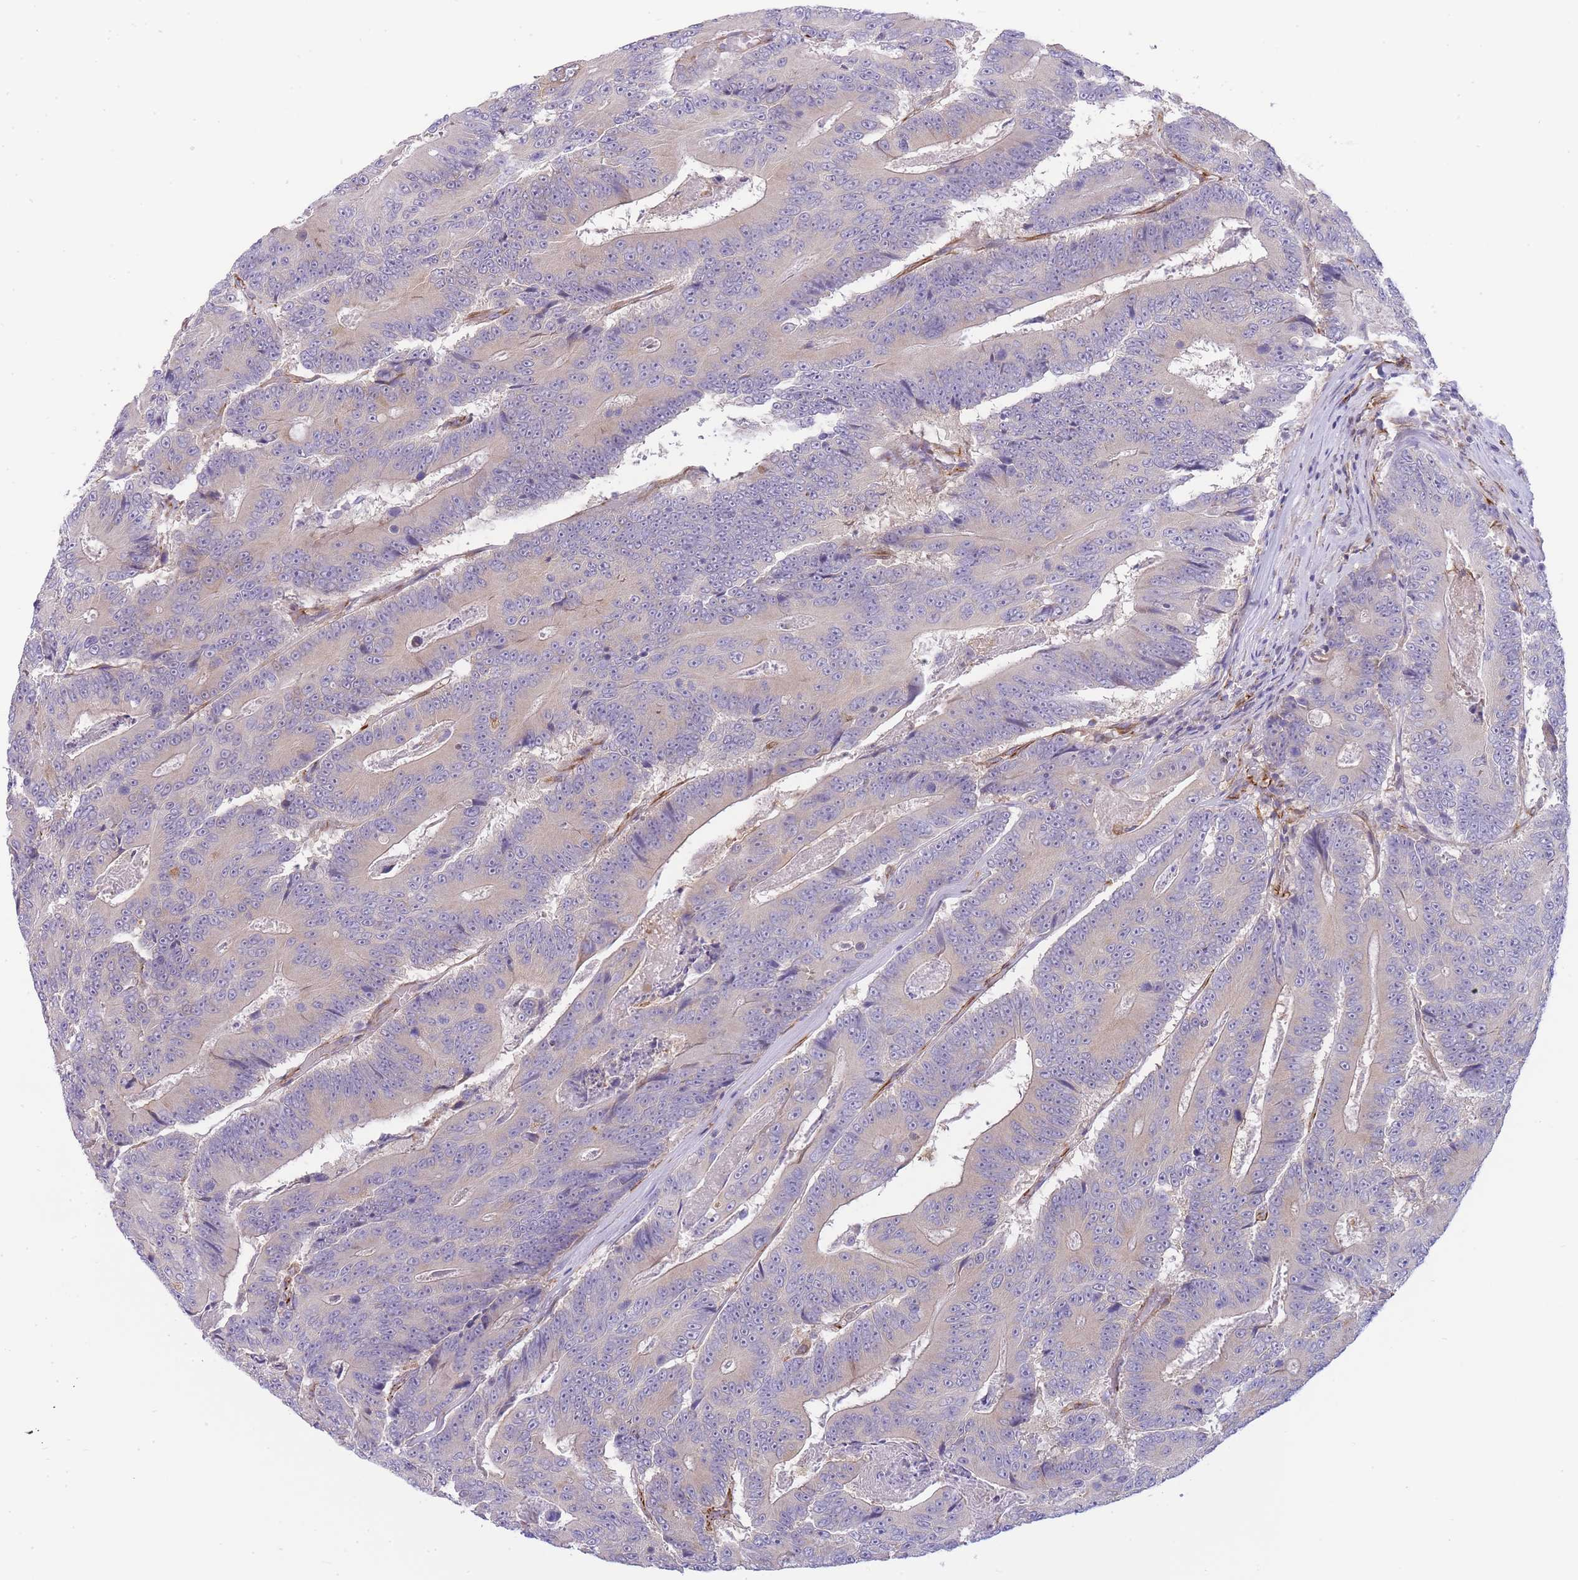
{"staining": {"intensity": "negative", "quantity": "none", "location": "none"}, "tissue": "colorectal cancer", "cell_type": "Tumor cells", "image_type": "cancer", "snomed": [{"axis": "morphology", "description": "Adenocarcinoma, NOS"}, {"axis": "topography", "description": "Colon"}], "caption": "An IHC photomicrograph of adenocarcinoma (colorectal) is shown. There is no staining in tumor cells of adenocarcinoma (colorectal).", "gene": "ECPAS", "patient": {"sex": "male", "age": 83}}